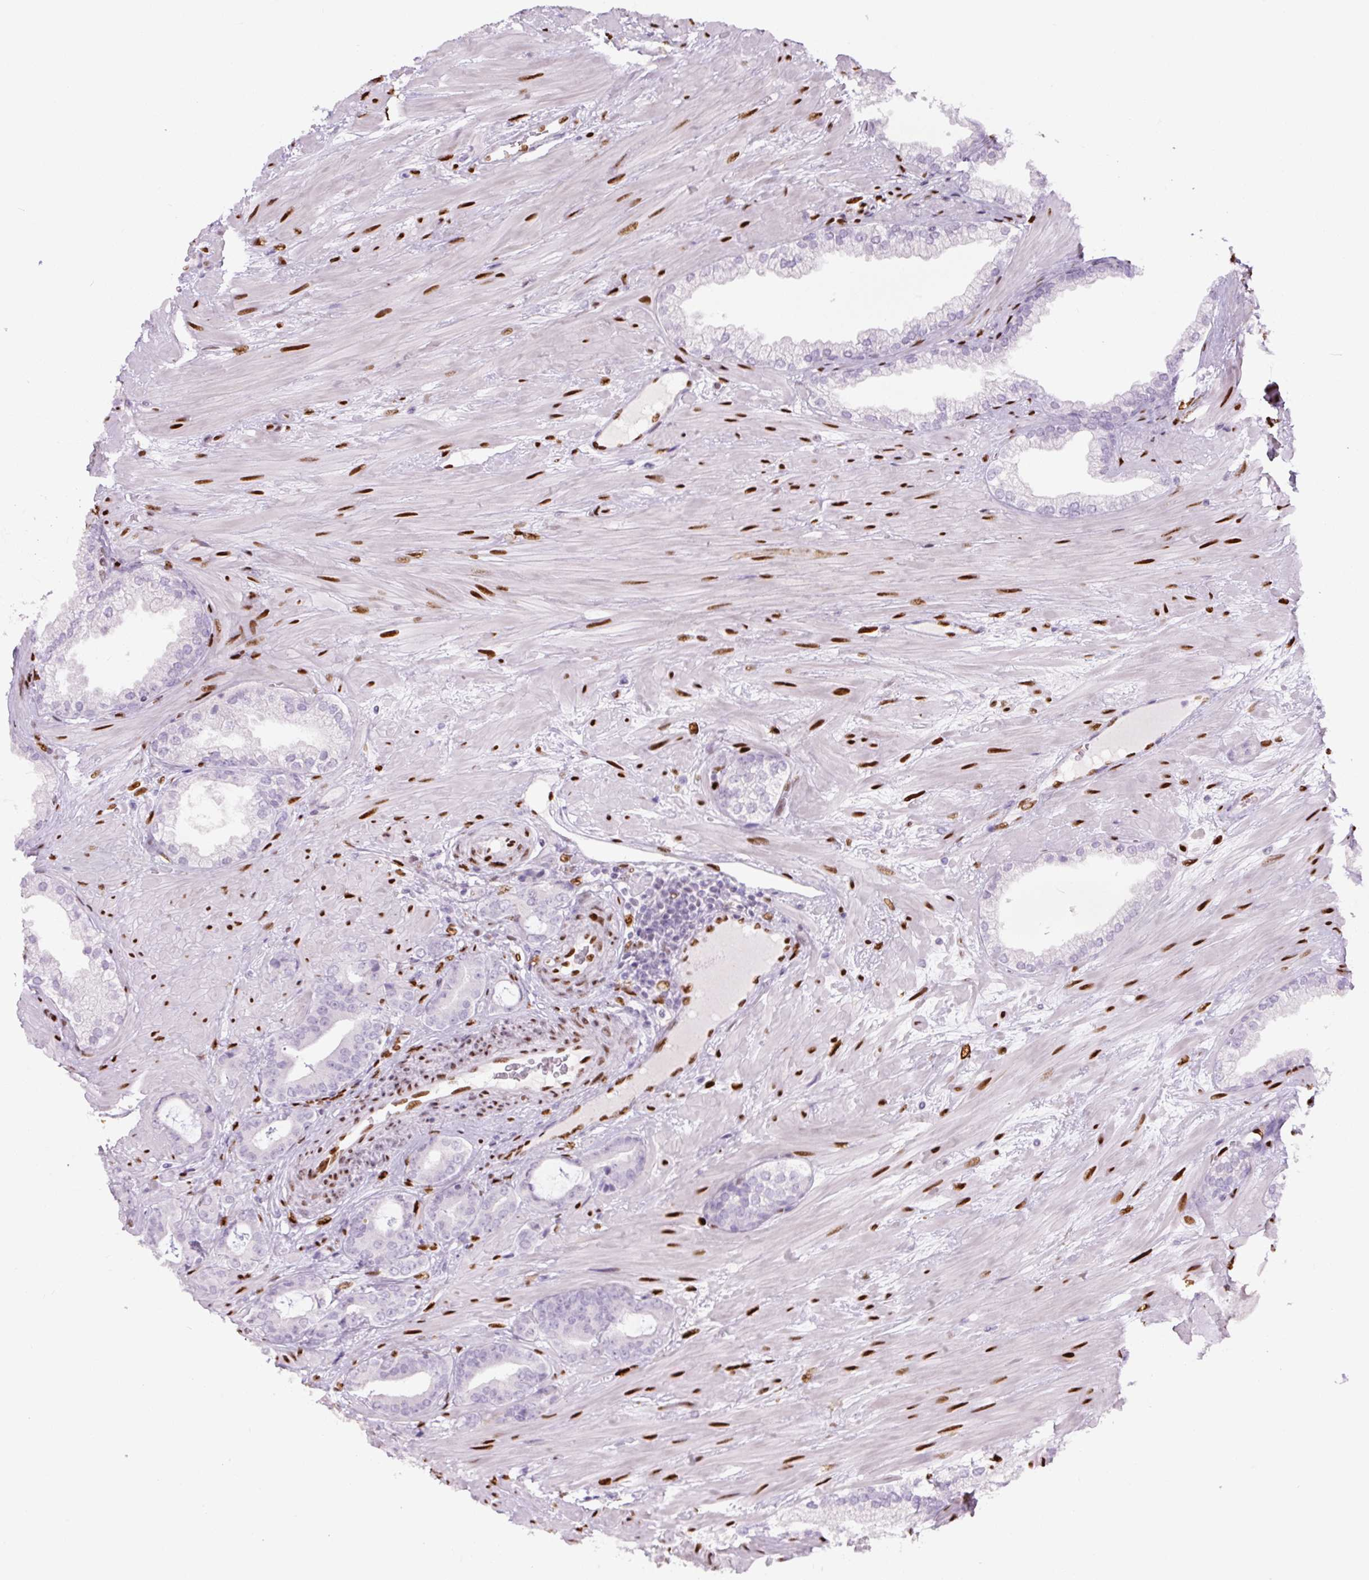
{"staining": {"intensity": "negative", "quantity": "none", "location": "none"}, "tissue": "prostate cancer", "cell_type": "Tumor cells", "image_type": "cancer", "snomed": [{"axis": "morphology", "description": "Adenocarcinoma, Low grade"}, {"axis": "topography", "description": "Prostate"}], "caption": "IHC of human prostate cancer demonstrates no positivity in tumor cells.", "gene": "ZEB1", "patient": {"sex": "male", "age": 61}}